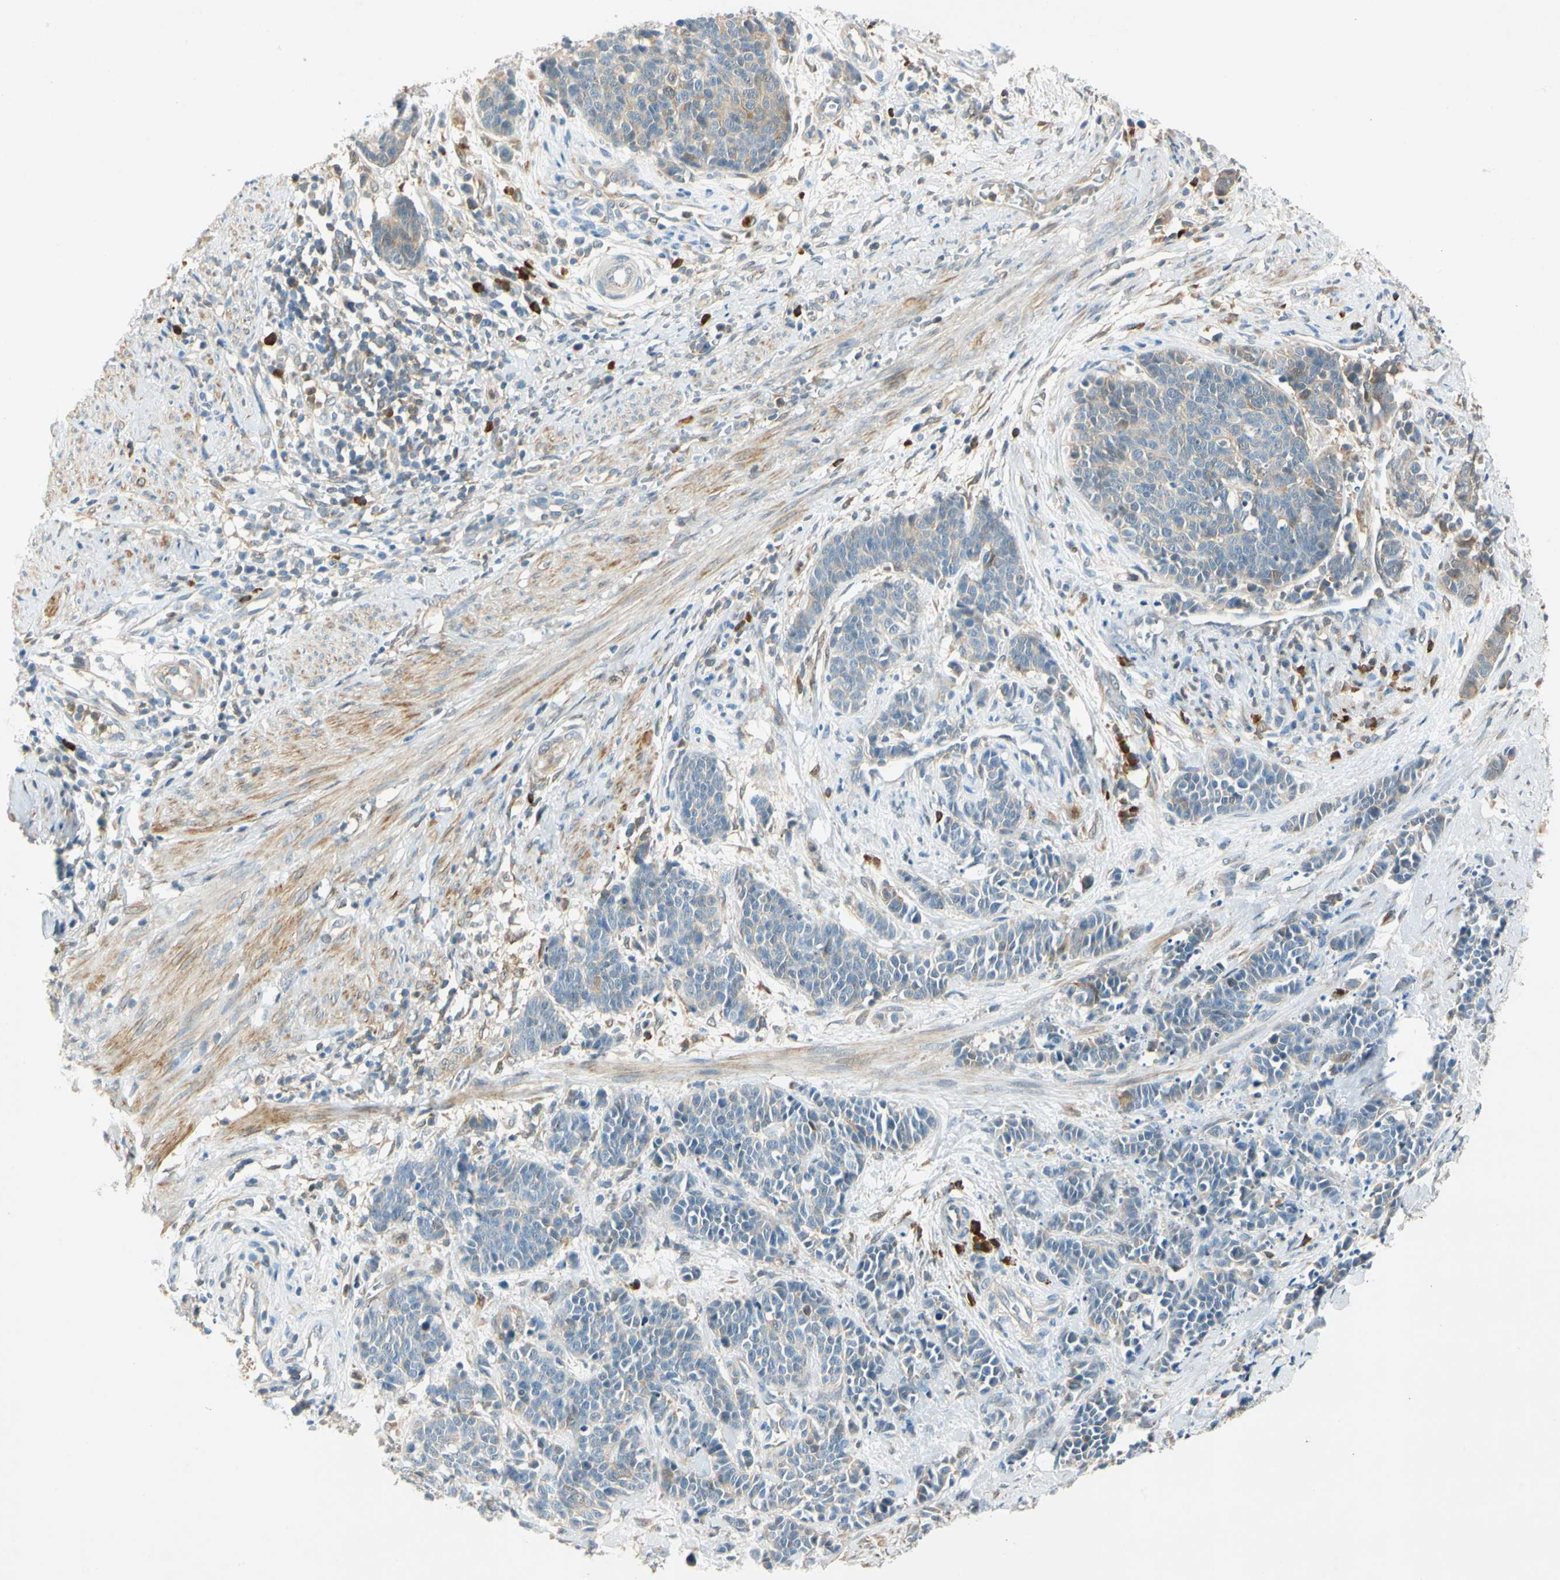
{"staining": {"intensity": "weak", "quantity": "25%-75%", "location": "cytoplasmic/membranous"}, "tissue": "cervical cancer", "cell_type": "Tumor cells", "image_type": "cancer", "snomed": [{"axis": "morphology", "description": "Squamous cell carcinoma, NOS"}, {"axis": "topography", "description": "Cervix"}], "caption": "The immunohistochemical stain labels weak cytoplasmic/membranous positivity in tumor cells of squamous cell carcinoma (cervical) tissue. (IHC, brightfield microscopy, high magnification).", "gene": "WIPI1", "patient": {"sex": "female", "age": 35}}